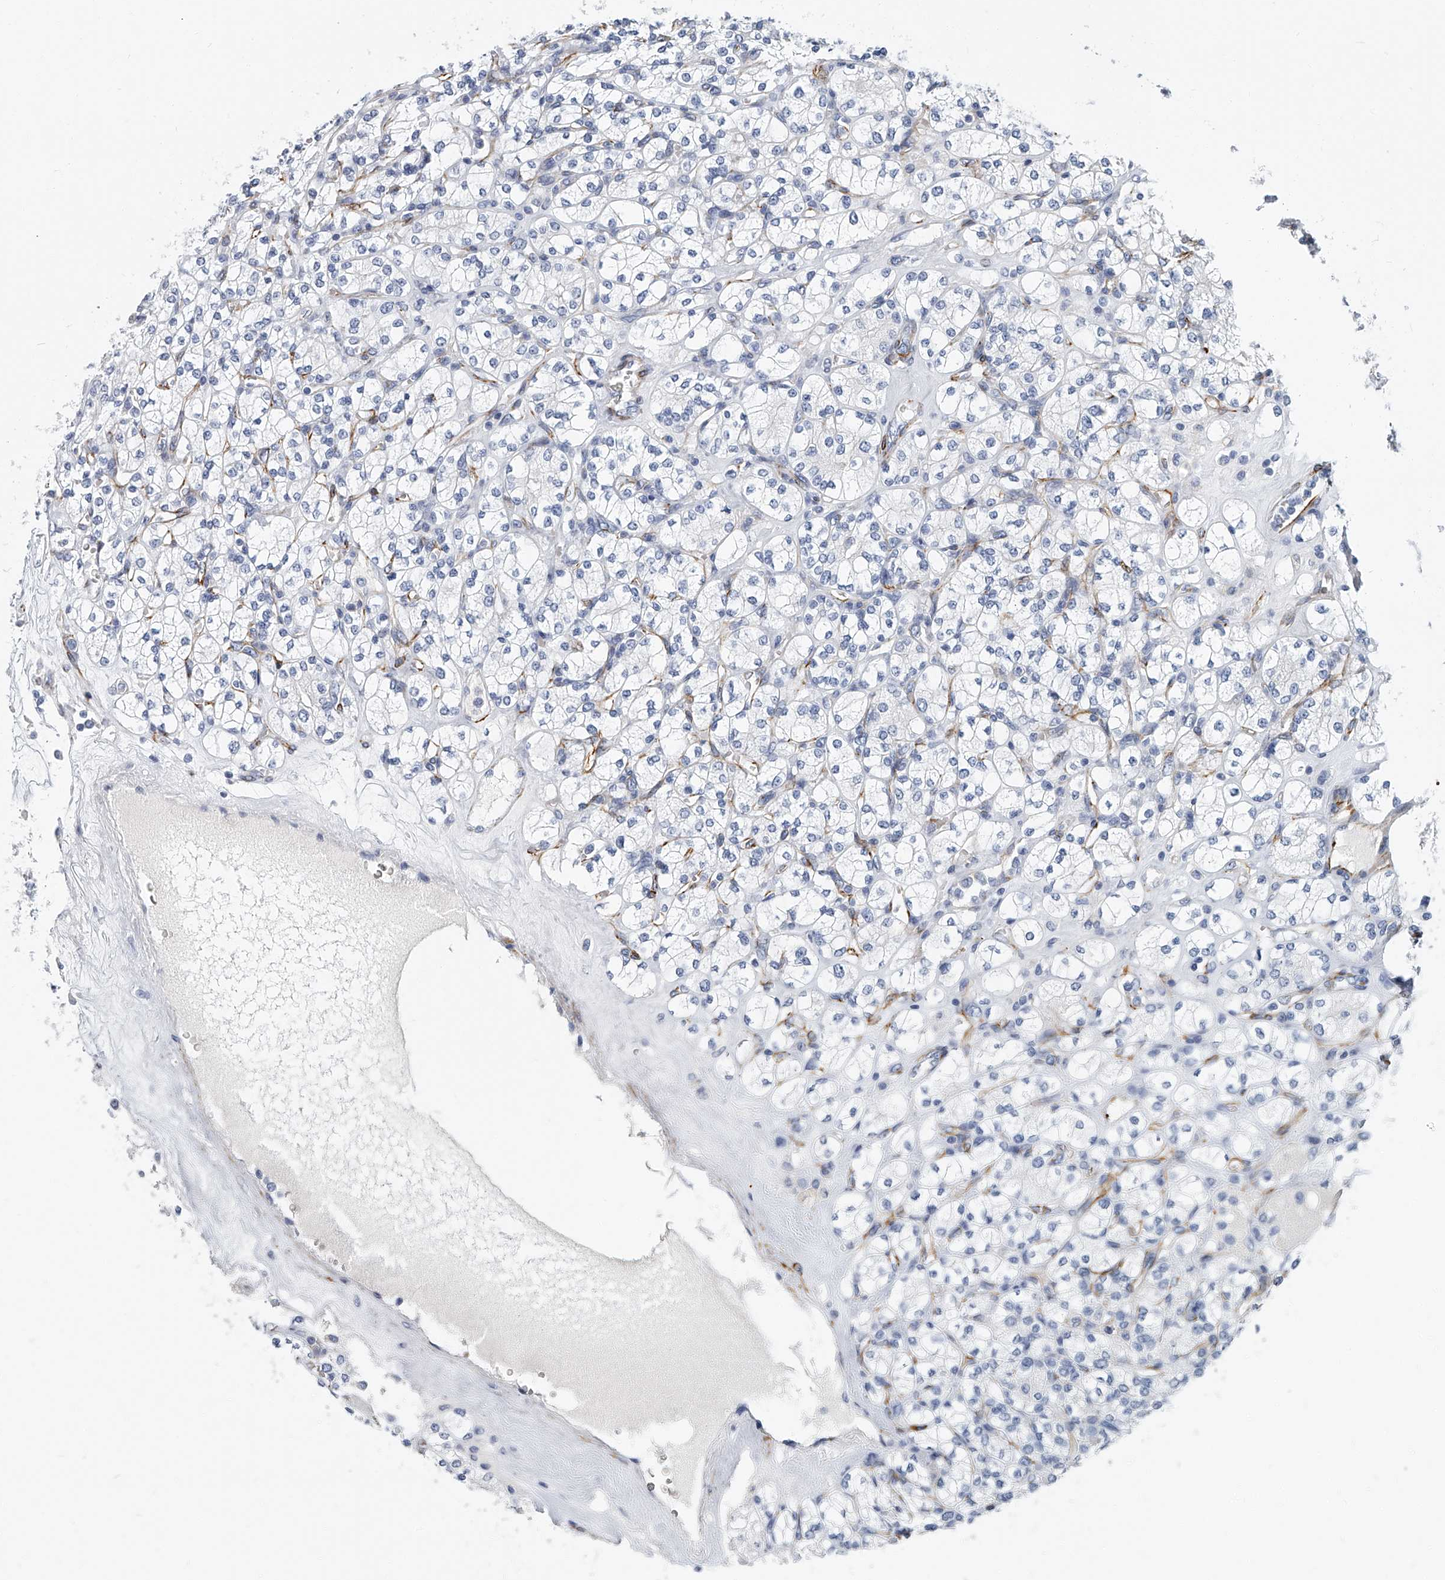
{"staining": {"intensity": "negative", "quantity": "none", "location": "none"}, "tissue": "renal cancer", "cell_type": "Tumor cells", "image_type": "cancer", "snomed": [{"axis": "morphology", "description": "Adenocarcinoma, NOS"}, {"axis": "topography", "description": "Kidney"}], "caption": "Photomicrograph shows no protein positivity in tumor cells of adenocarcinoma (renal) tissue.", "gene": "KIRREL1", "patient": {"sex": "male", "age": 77}}